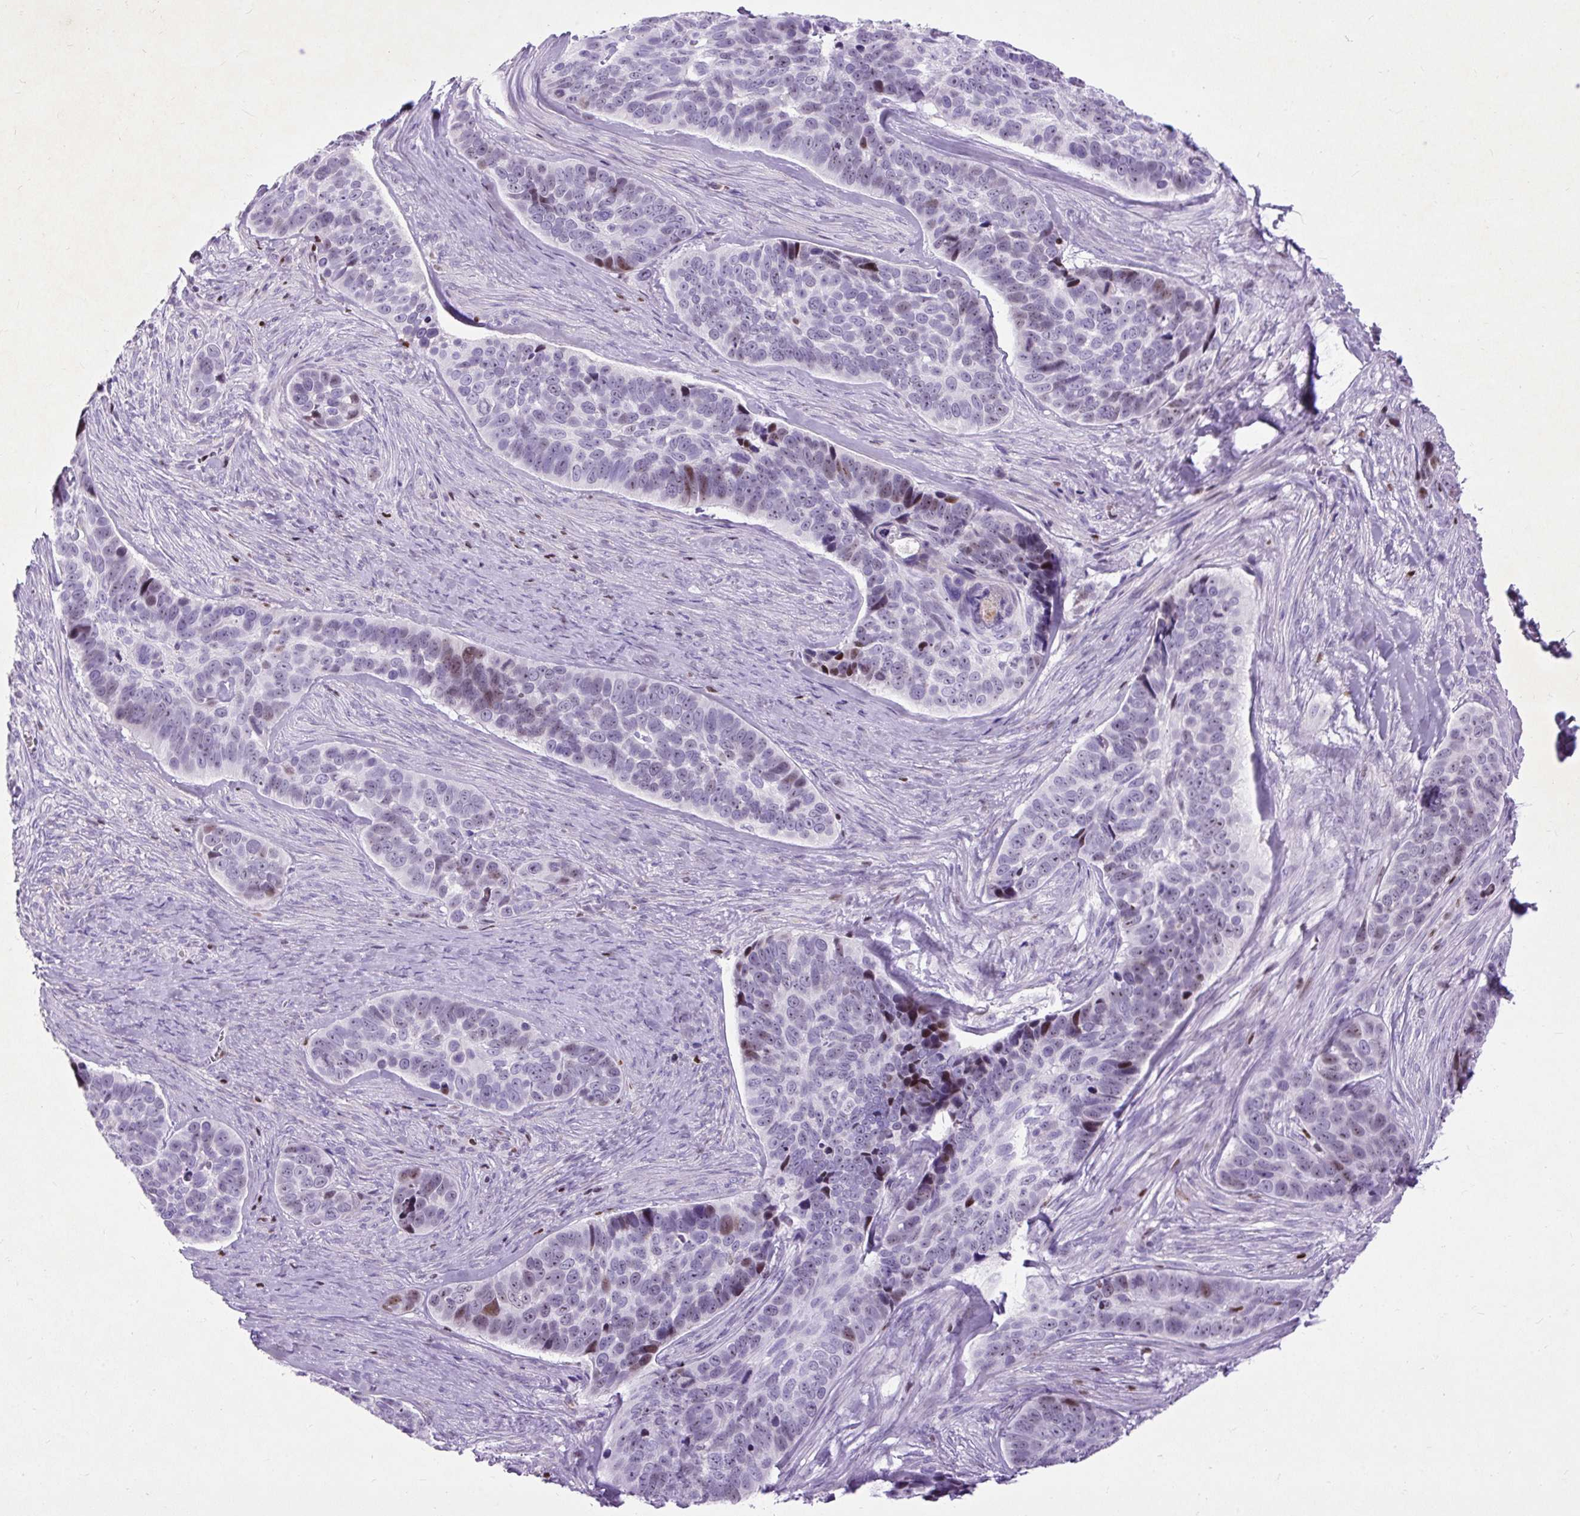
{"staining": {"intensity": "moderate", "quantity": "<25%", "location": "nuclear"}, "tissue": "skin cancer", "cell_type": "Tumor cells", "image_type": "cancer", "snomed": [{"axis": "morphology", "description": "Basal cell carcinoma"}, {"axis": "topography", "description": "Skin"}], "caption": "Immunohistochemistry photomicrograph of neoplastic tissue: basal cell carcinoma (skin) stained using immunohistochemistry shows low levels of moderate protein expression localized specifically in the nuclear of tumor cells, appearing as a nuclear brown color.", "gene": "SPC24", "patient": {"sex": "female", "age": 82}}